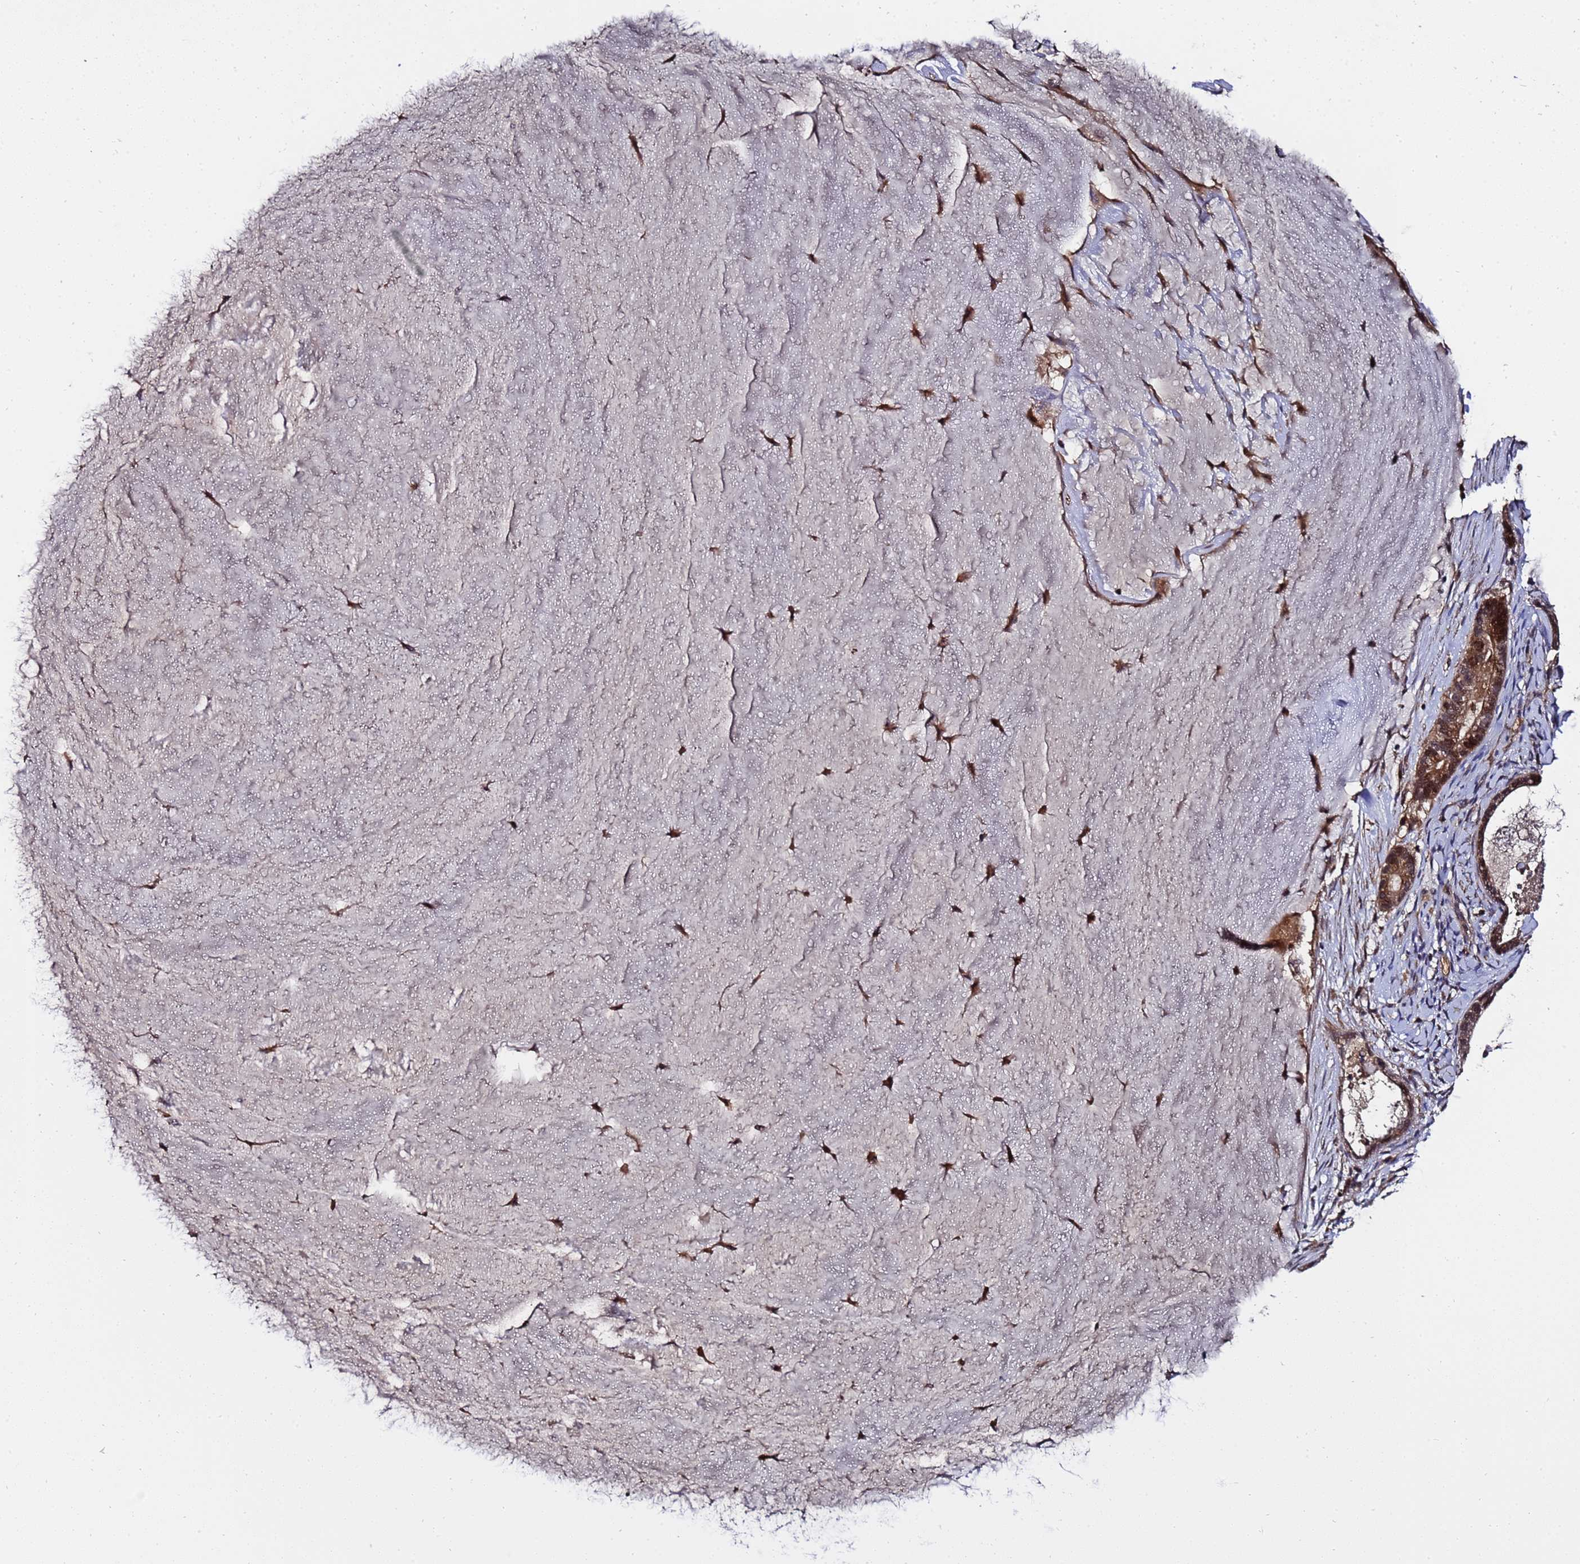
{"staining": {"intensity": "moderate", "quantity": ">75%", "location": "cytoplasmic/membranous,nuclear"}, "tissue": "ovarian cancer", "cell_type": "Tumor cells", "image_type": "cancer", "snomed": [{"axis": "morphology", "description": "Cystadenocarcinoma, mucinous, NOS"}, {"axis": "topography", "description": "Ovary"}], "caption": "Brown immunohistochemical staining in ovarian mucinous cystadenocarcinoma exhibits moderate cytoplasmic/membranous and nuclear positivity in approximately >75% of tumor cells. (DAB (3,3'-diaminobenzidine) IHC with brightfield microscopy, high magnification).", "gene": "GSTCD", "patient": {"sex": "female", "age": 61}}